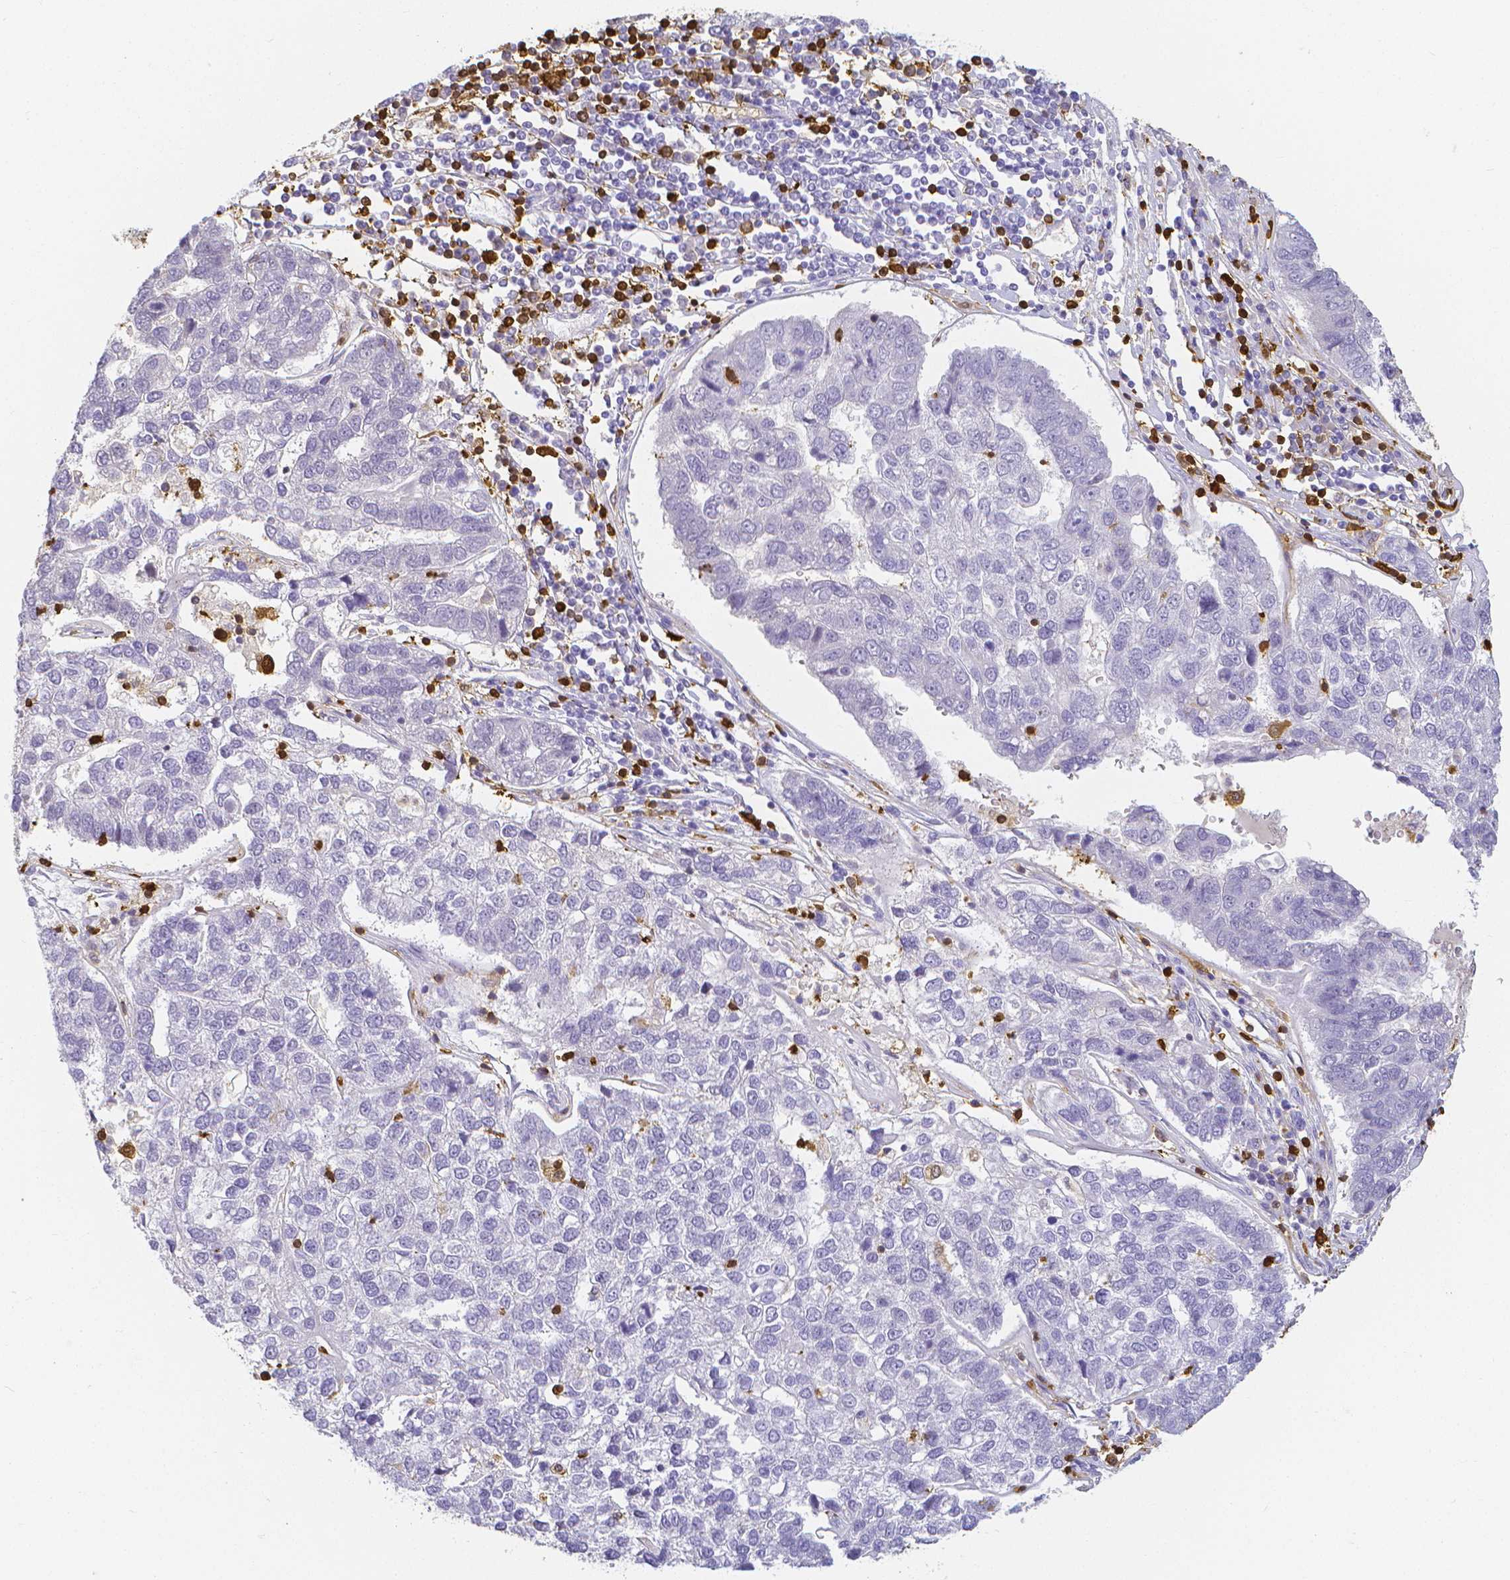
{"staining": {"intensity": "negative", "quantity": "none", "location": "none"}, "tissue": "pancreatic cancer", "cell_type": "Tumor cells", "image_type": "cancer", "snomed": [{"axis": "morphology", "description": "Adenocarcinoma, NOS"}, {"axis": "topography", "description": "Pancreas"}], "caption": "A photomicrograph of pancreatic cancer stained for a protein displays no brown staining in tumor cells.", "gene": "COTL1", "patient": {"sex": "female", "age": 61}}